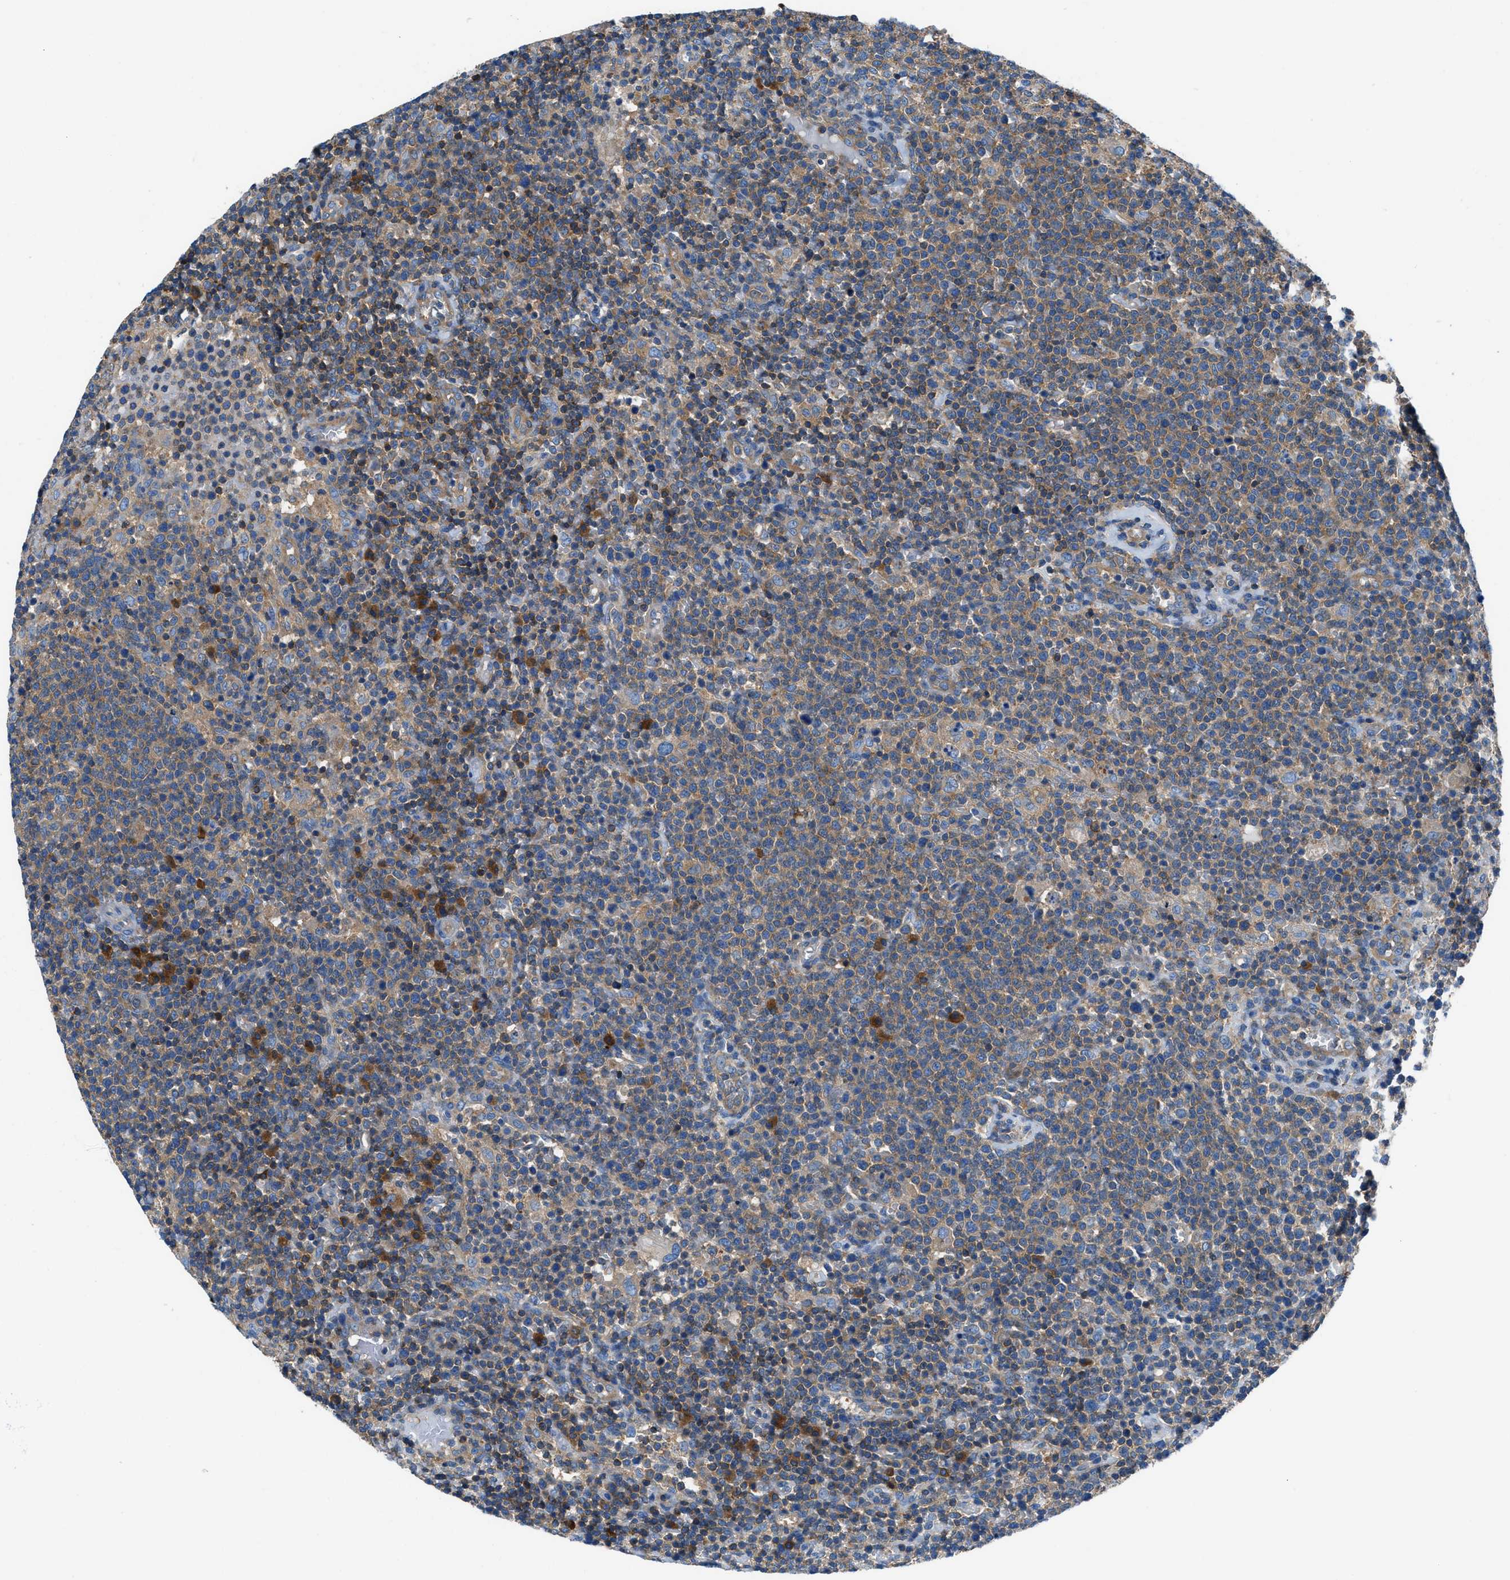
{"staining": {"intensity": "weak", "quantity": "25%-75%", "location": "cytoplasmic/membranous"}, "tissue": "lymphoma", "cell_type": "Tumor cells", "image_type": "cancer", "snomed": [{"axis": "morphology", "description": "Malignant lymphoma, non-Hodgkin's type, High grade"}, {"axis": "topography", "description": "Lymph node"}], "caption": "Human lymphoma stained for a protein (brown) shows weak cytoplasmic/membranous positive staining in about 25%-75% of tumor cells.", "gene": "SARS1", "patient": {"sex": "male", "age": 61}}